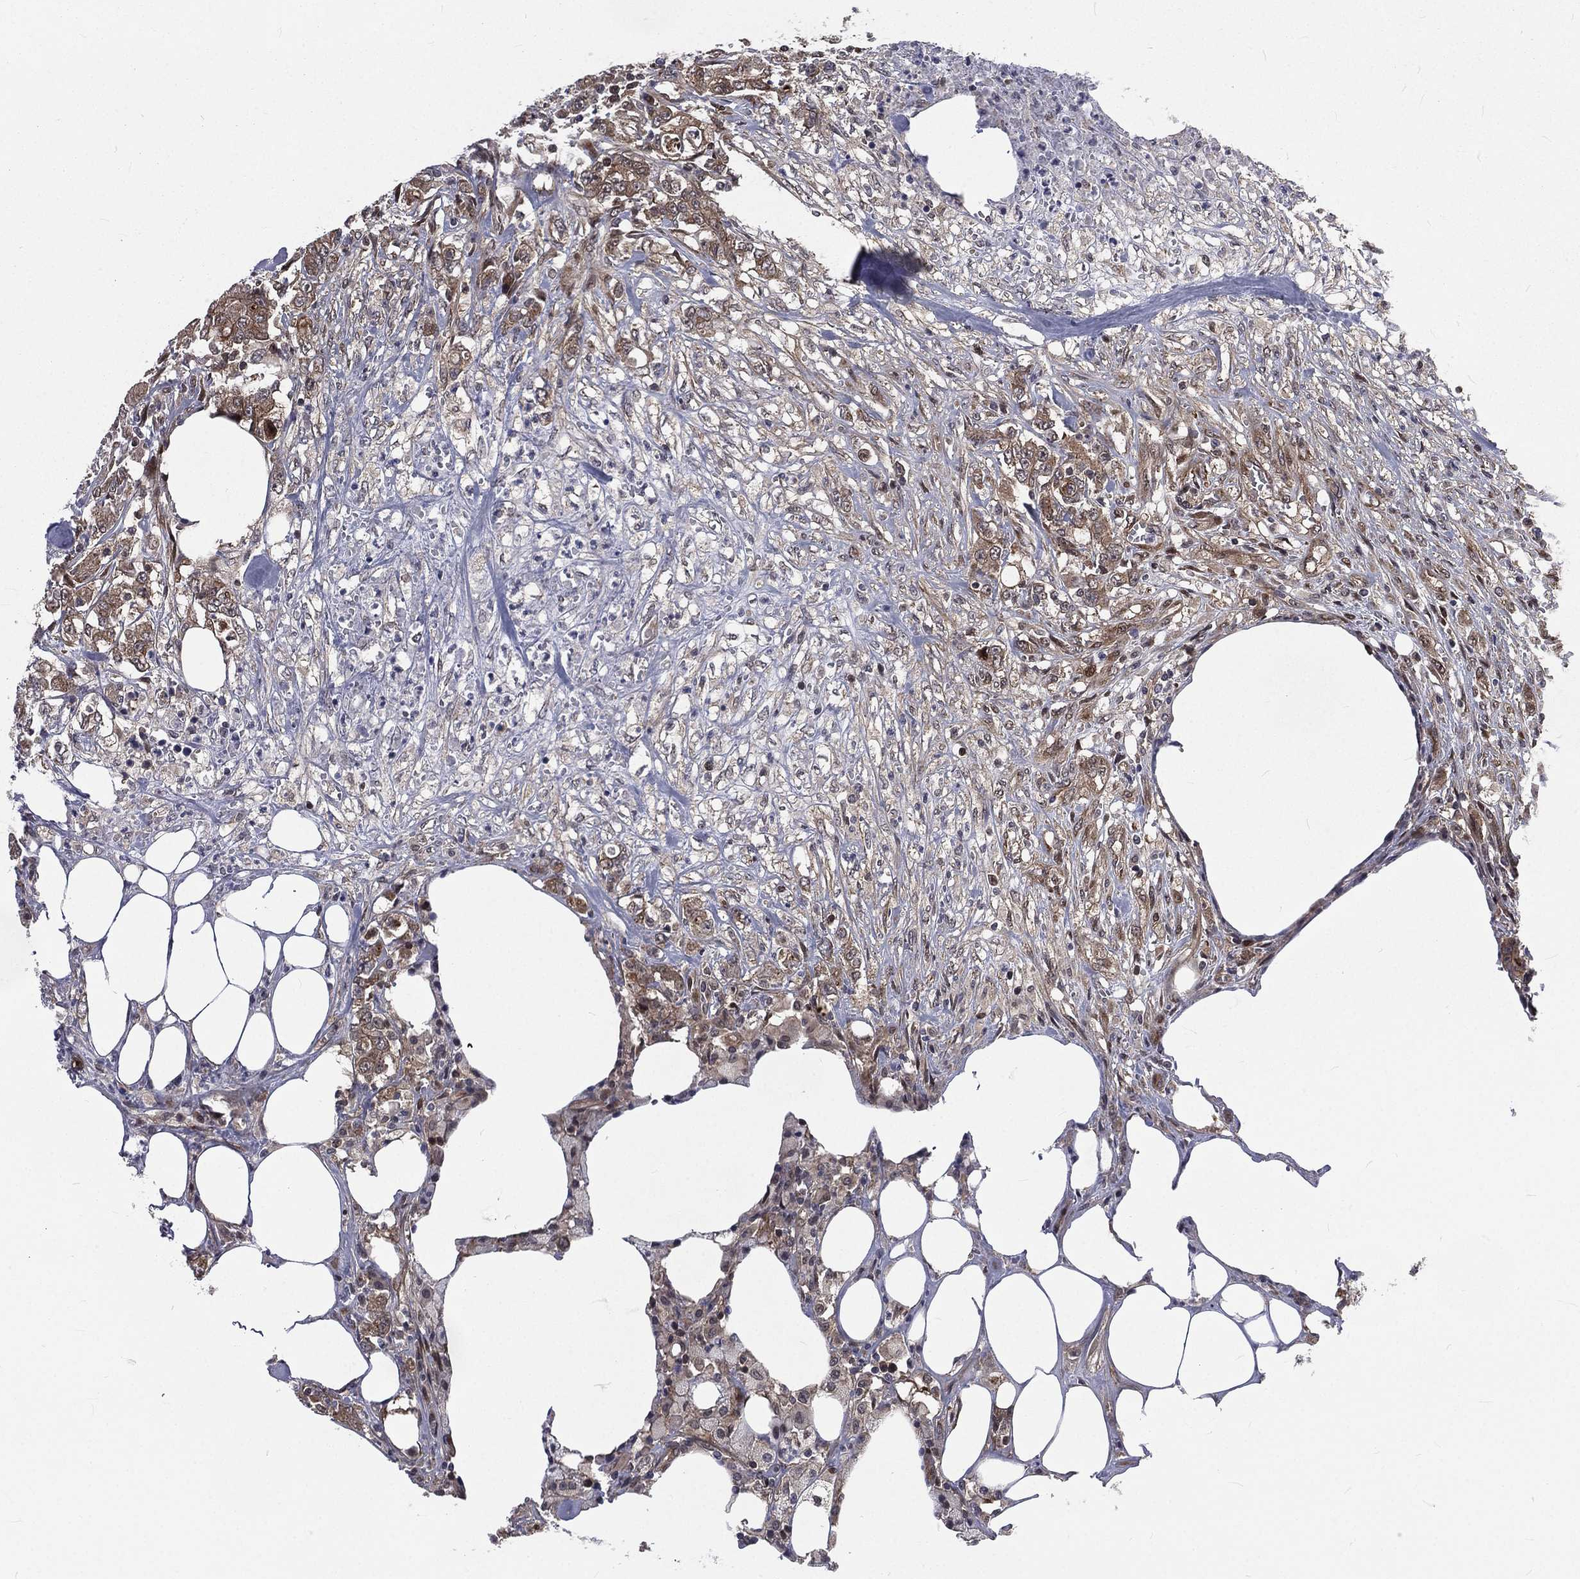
{"staining": {"intensity": "moderate", "quantity": "25%-75%", "location": "cytoplasmic/membranous"}, "tissue": "colorectal cancer", "cell_type": "Tumor cells", "image_type": "cancer", "snomed": [{"axis": "morphology", "description": "Adenocarcinoma, NOS"}, {"axis": "topography", "description": "Colon"}], "caption": "Moderate cytoplasmic/membranous positivity for a protein is present in approximately 25%-75% of tumor cells of colorectal cancer (adenocarcinoma) using immunohistochemistry.", "gene": "ARL3", "patient": {"sex": "female", "age": 48}}